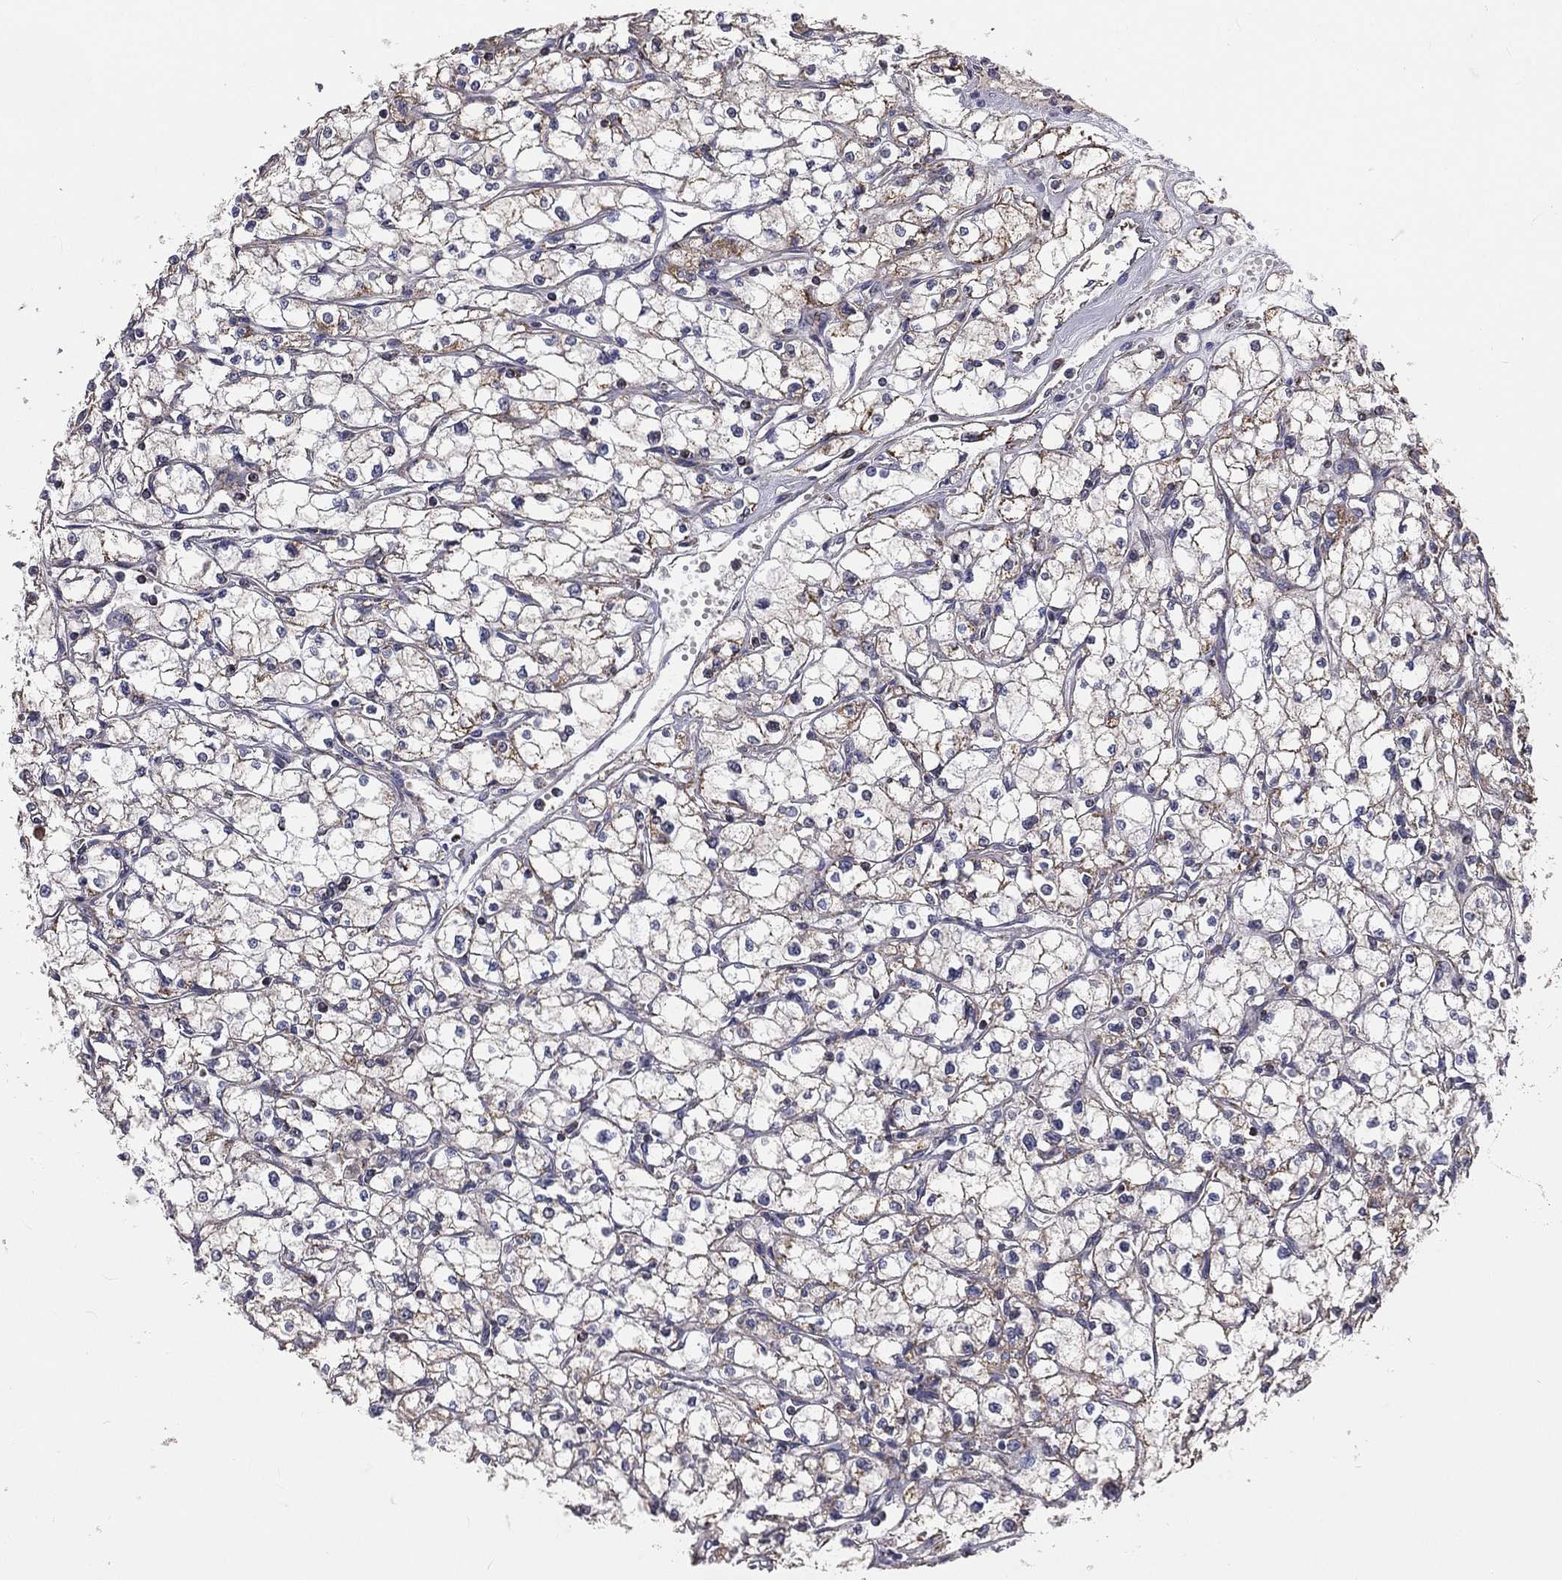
{"staining": {"intensity": "weak", "quantity": "<25%", "location": "cytoplasmic/membranous"}, "tissue": "renal cancer", "cell_type": "Tumor cells", "image_type": "cancer", "snomed": [{"axis": "morphology", "description": "Adenocarcinoma, NOS"}, {"axis": "topography", "description": "Kidney"}], "caption": "Tumor cells are negative for brown protein staining in renal adenocarcinoma.", "gene": "GPD1", "patient": {"sex": "male", "age": 67}}